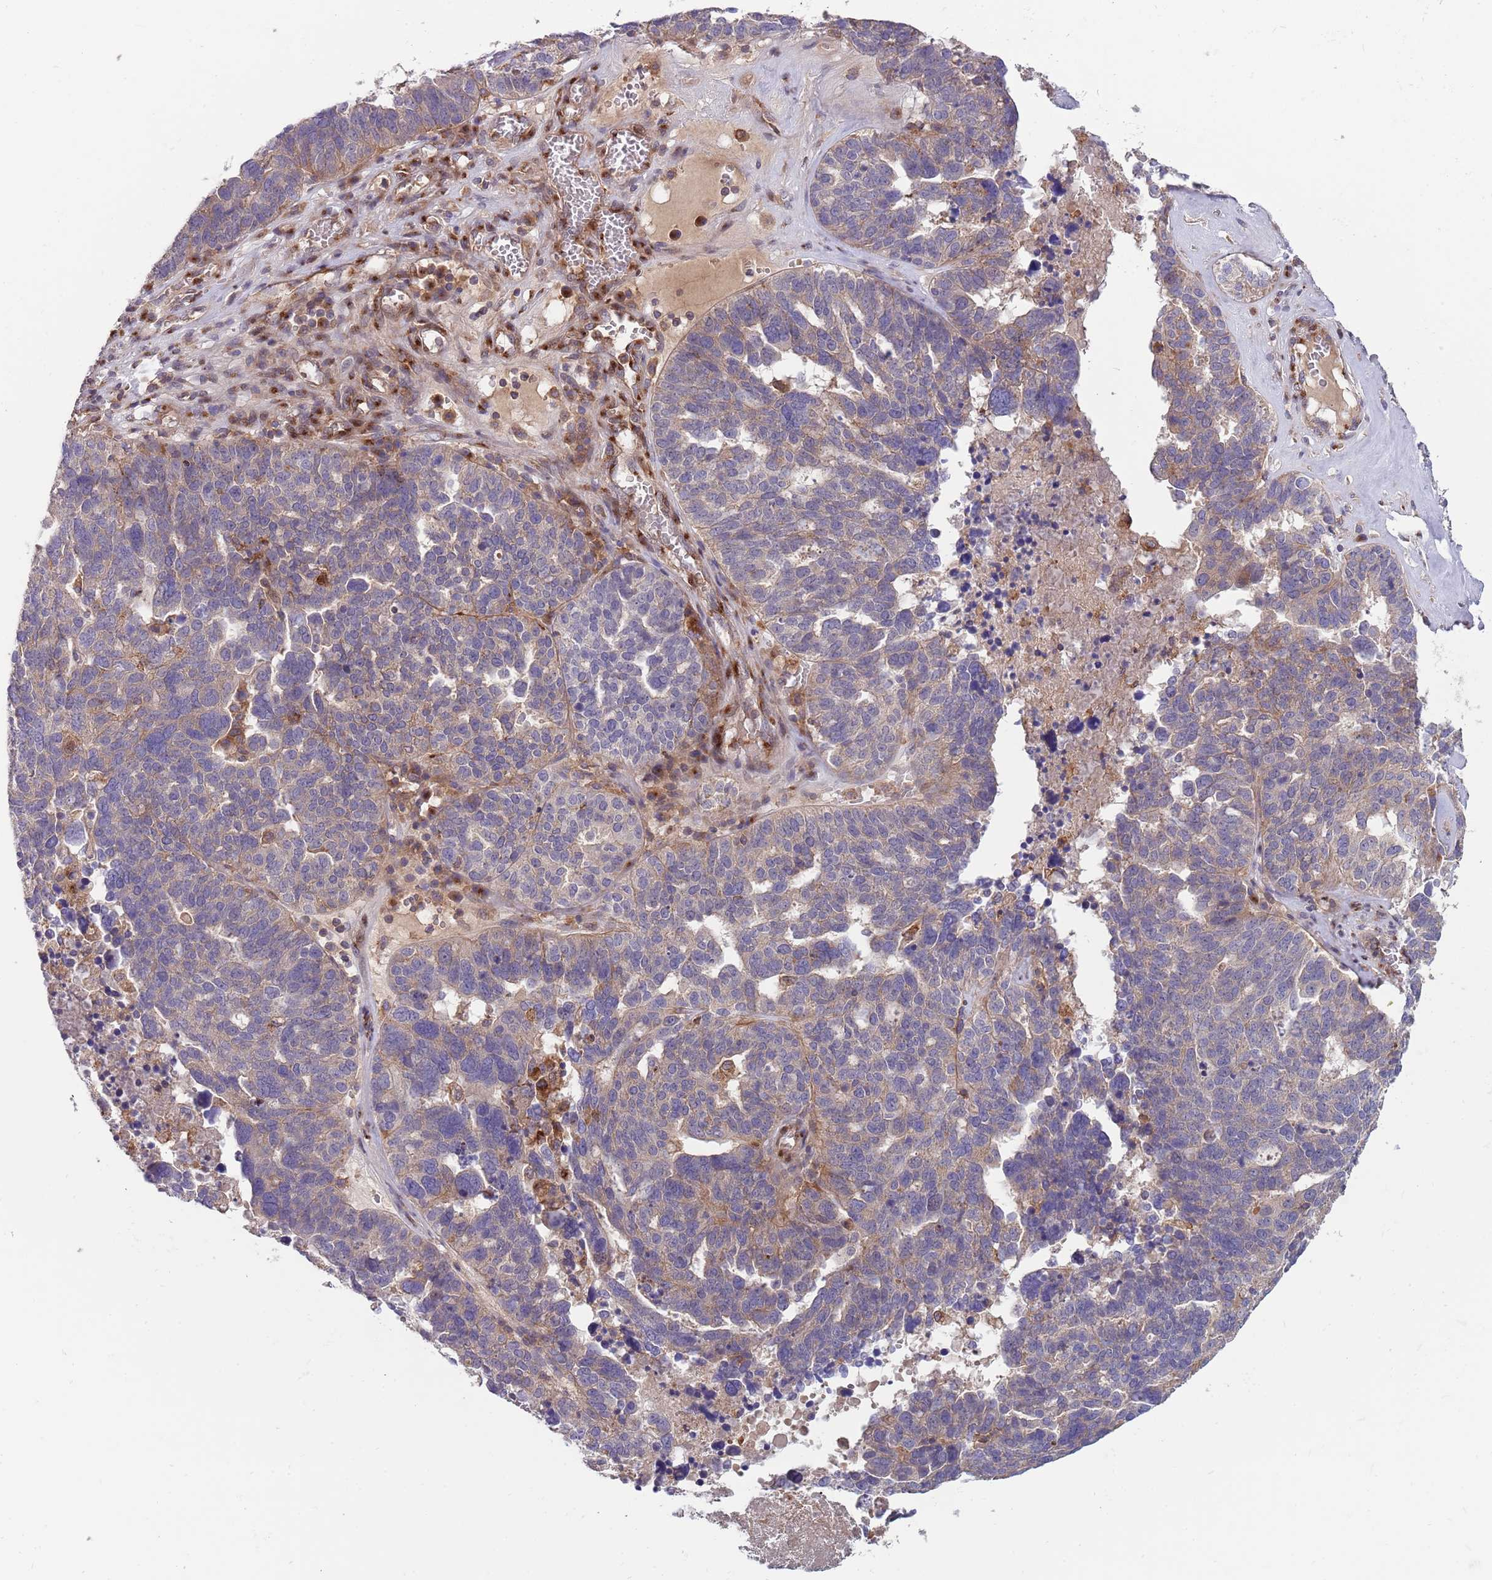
{"staining": {"intensity": "weak", "quantity": "<25%", "location": "cytoplasmic/membranous"}, "tissue": "ovarian cancer", "cell_type": "Tumor cells", "image_type": "cancer", "snomed": [{"axis": "morphology", "description": "Cystadenocarcinoma, serous, NOS"}, {"axis": "topography", "description": "Ovary"}], "caption": "There is no significant expression in tumor cells of ovarian cancer.", "gene": "BTBD7", "patient": {"sex": "female", "age": 59}}